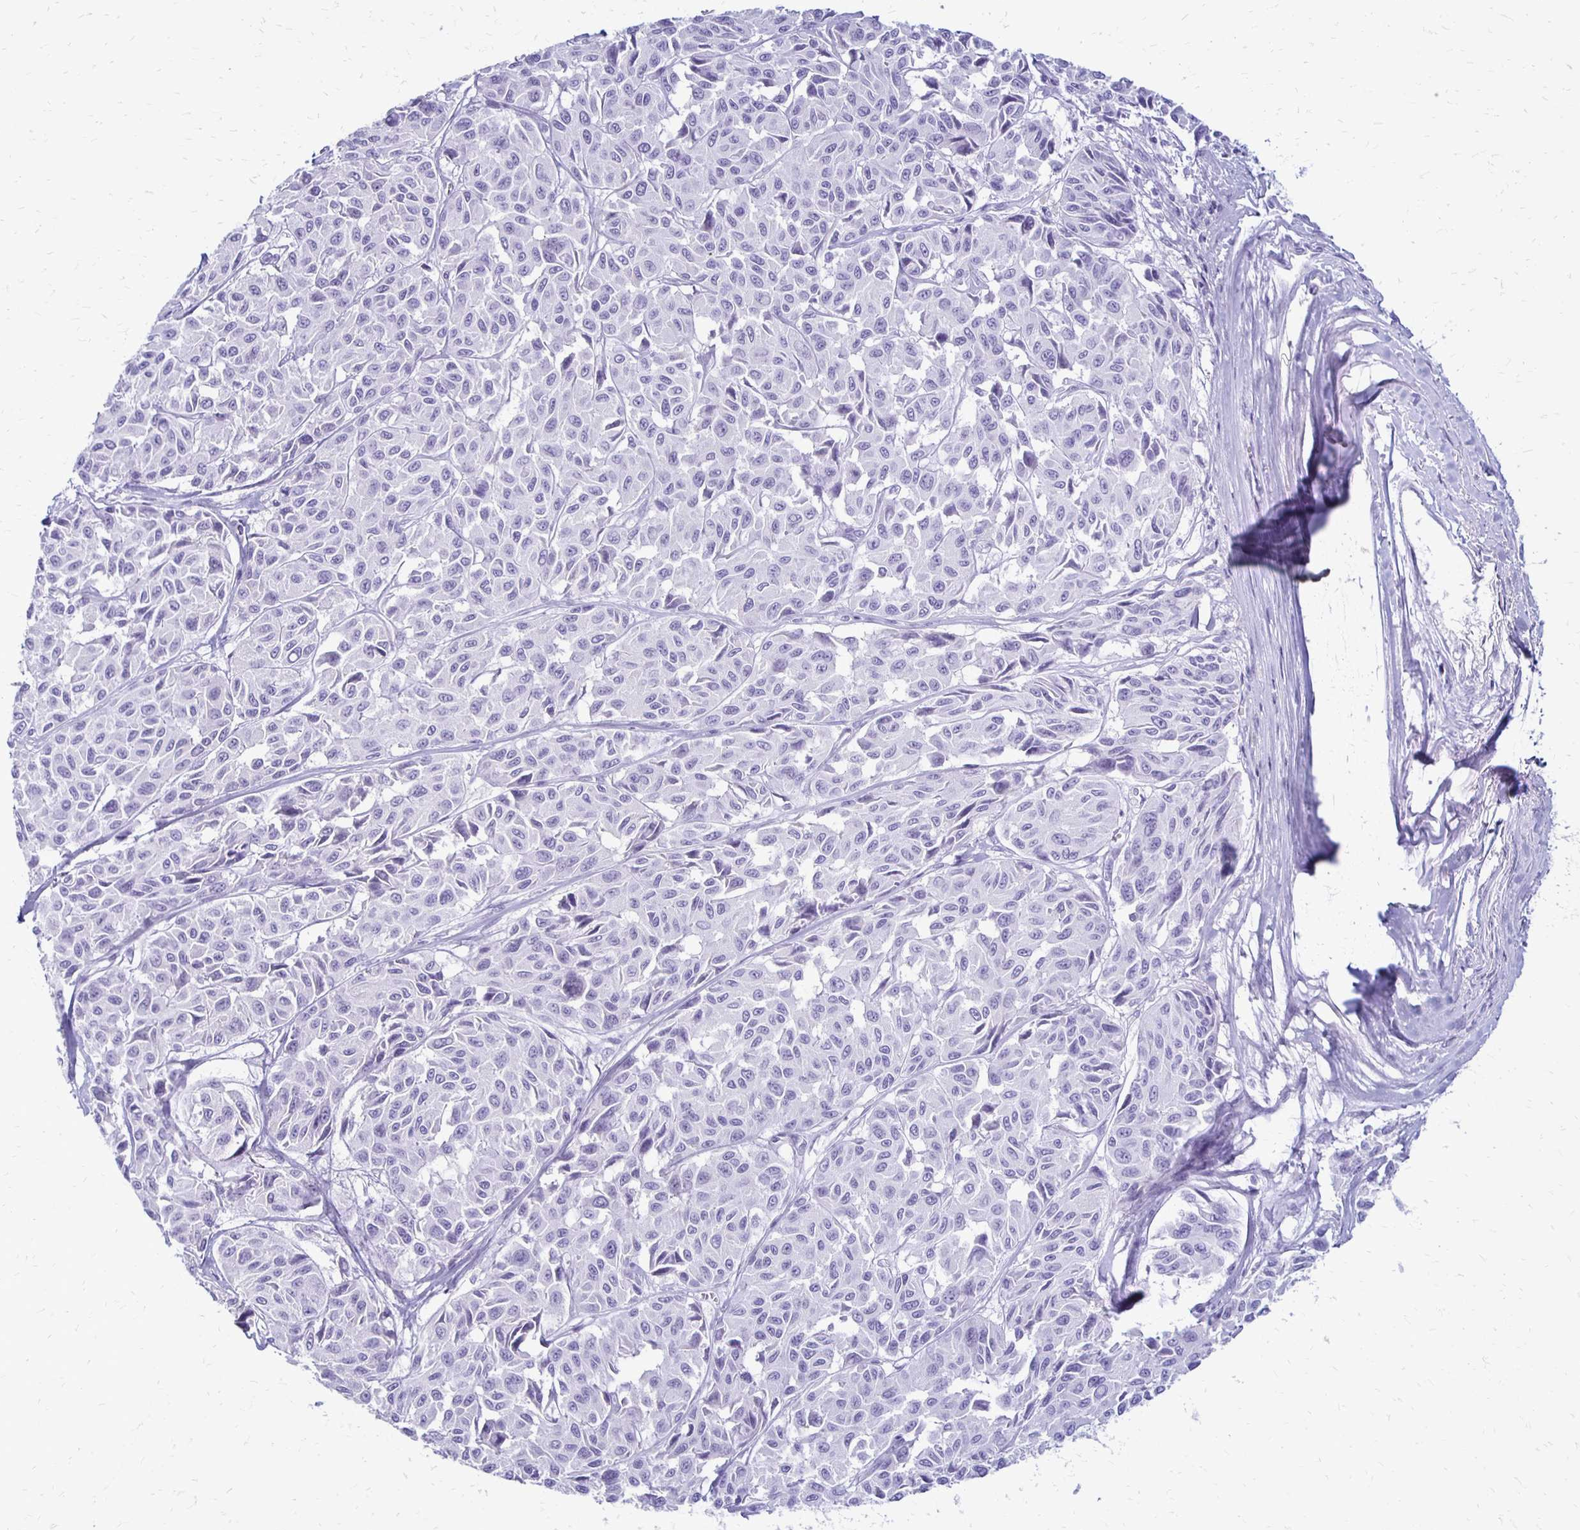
{"staining": {"intensity": "negative", "quantity": "none", "location": "none"}, "tissue": "melanoma", "cell_type": "Tumor cells", "image_type": "cancer", "snomed": [{"axis": "morphology", "description": "Malignant melanoma, NOS"}, {"axis": "topography", "description": "Skin"}], "caption": "Photomicrograph shows no protein staining in tumor cells of melanoma tissue. (IHC, brightfield microscopy, high magnification).", "gene": "RYR1", "patient": {"sex": "female", "age": 66}}